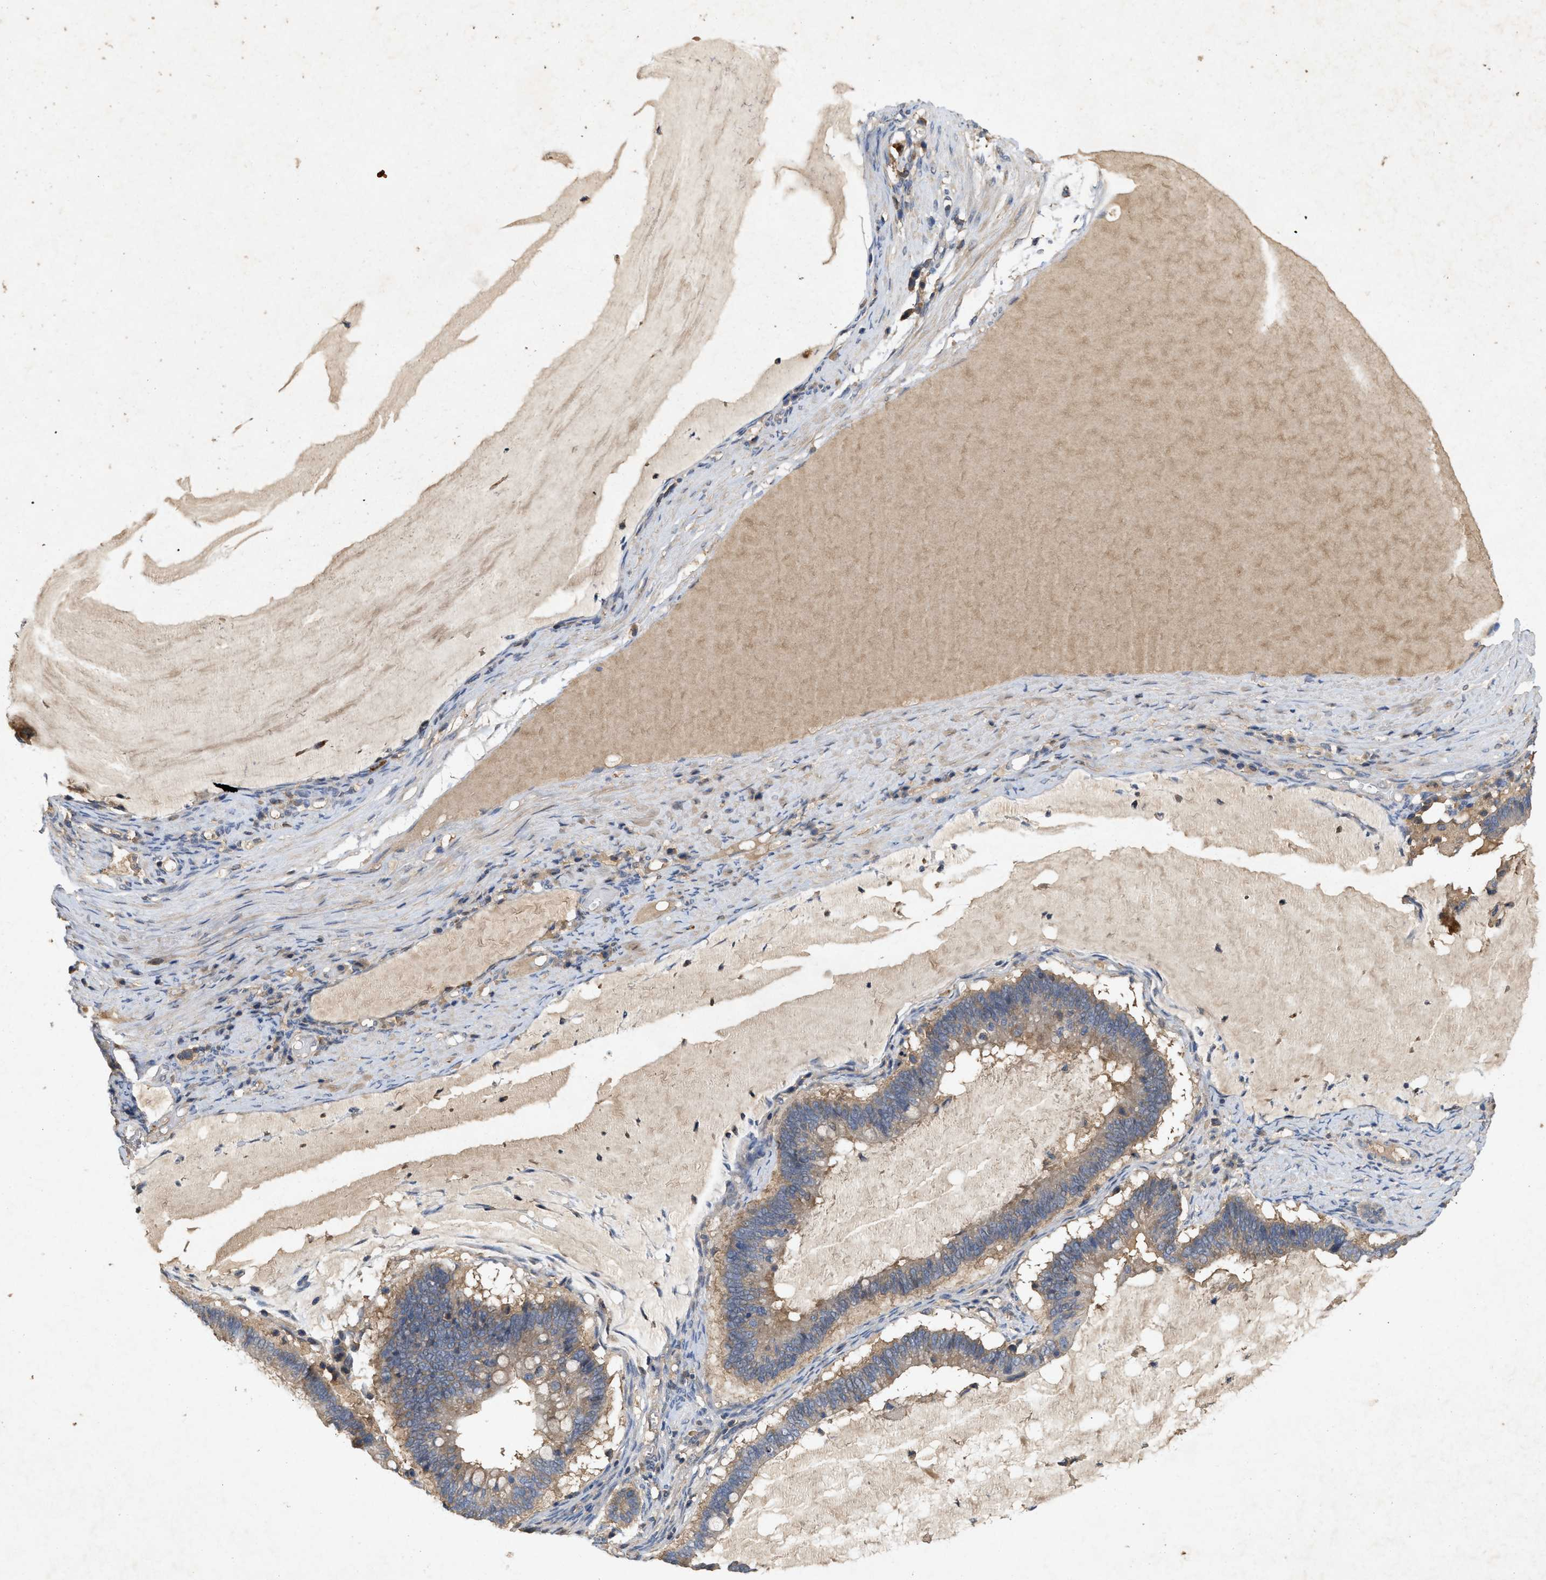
{"staining": {"intensity": "moderate", "quantity": ">75%", "location": "cytoplasmic/membranous"}, "tissue": "ovarian cancer", "cell_type": "Tumor cells", "image_type": "cancer", "snomed": [{"axis": "morphology", "description": "Cystadenocarcinoma, mucinous, NOS"}, {"axis": "topography", "description": "Ovary"}], "caption": "Mucinous cystadenocarcinoma (ovarian) stained for a protein reveals moderate cytoplasmic/membranous positivity in tumor cells.", "gene": "LPAR2", "patient": {"sex": "female", "age": 61}}